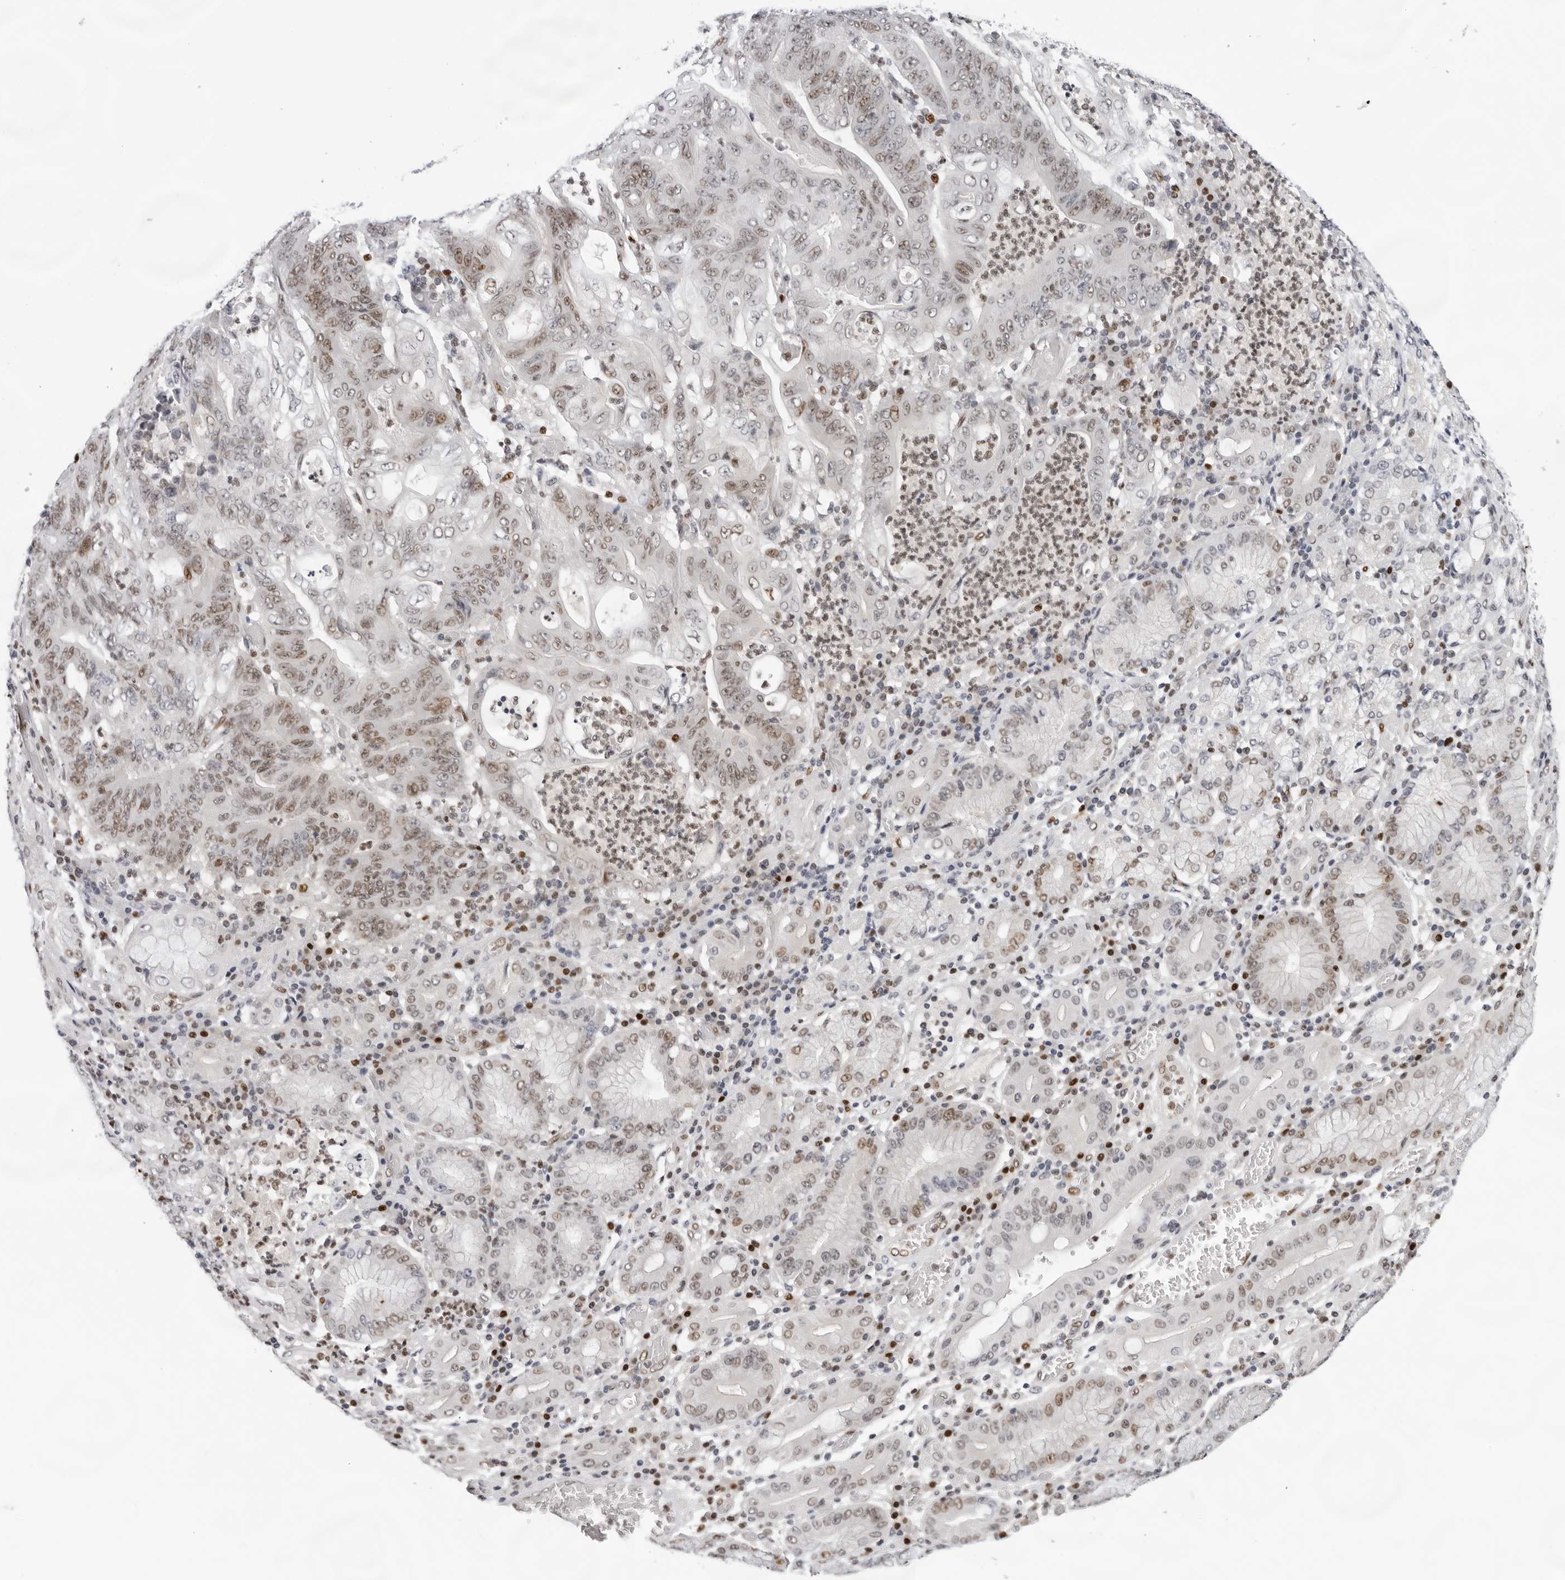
{"staining": {"intensity": "weak", "quantity": ">75%", "location": "nuclear"}, "tissue": "stomach cancer", "cell_type": "Tumor cells", "image_type": "cancer", "snomed": [{"axis": "morphology", "description": "Adenocarcinoma, NOS"}, {"axis": "topography", "description": "Stomach"}], "caption": "An IHC micrograph of tumor tissue is shown. Protein staining in brown labels weak nuclear positivity in stomach cancer (adenocarcinoma) within tumor cells.", "gene": "OGG1", "patient": {"sex": "female", "age": 73}}